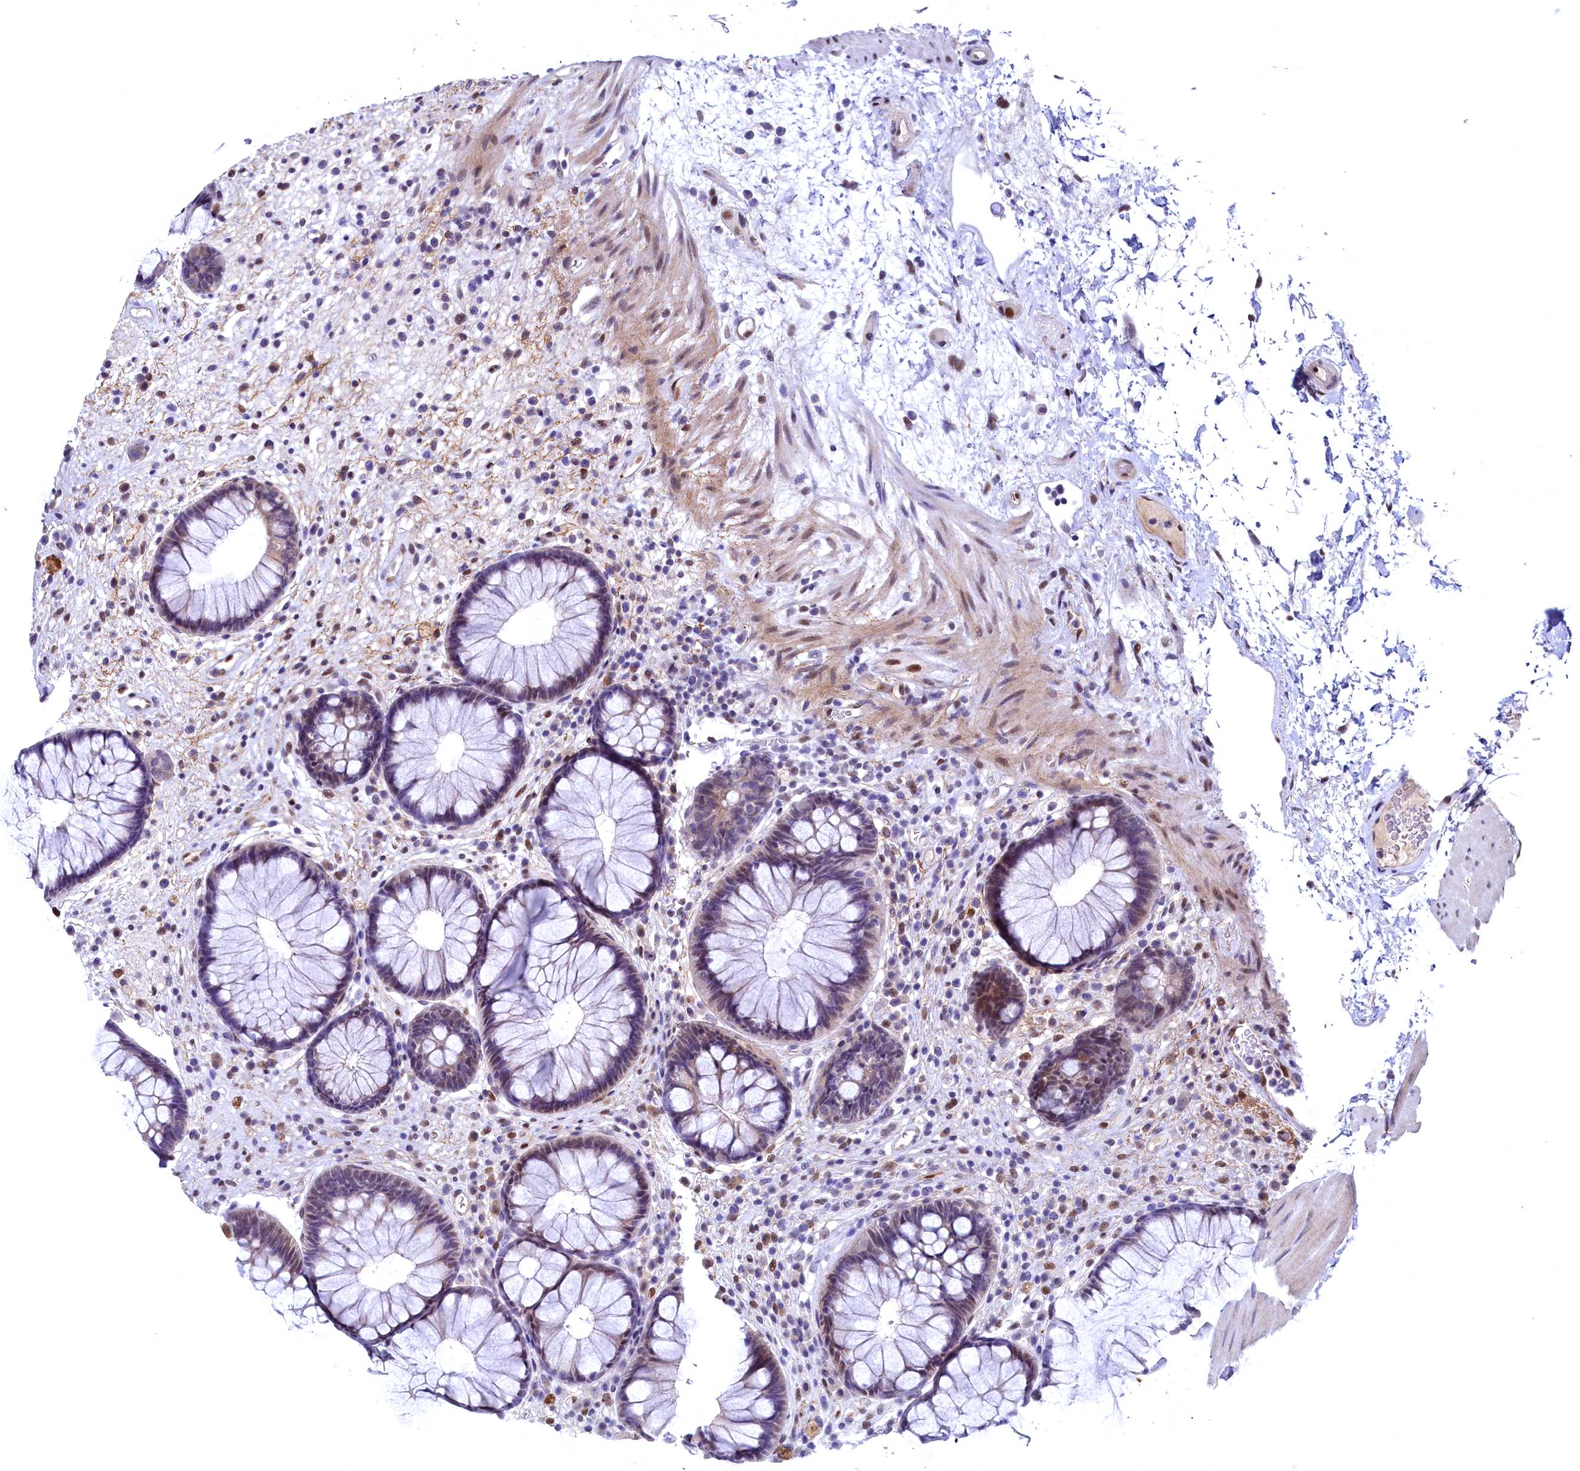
{"staining": {"intensity": "moderate", "quantity": "<25%", "location": "nuclear"}, "tissue": "rectum", "cell_type": "Glandular cells", "image_type": "normal", "snomed": [{"axis": "morphology", "description": "Normal tissue, NOS"}, {"axis": "topography", "description": "Rectum"}], "caption": "Glandular cells display low levels of moderate nuclear expression in about <25% of cells in benign rectum.", "gene": "FLYWCH2", "patient": {"sex": "male", "age": 51}}